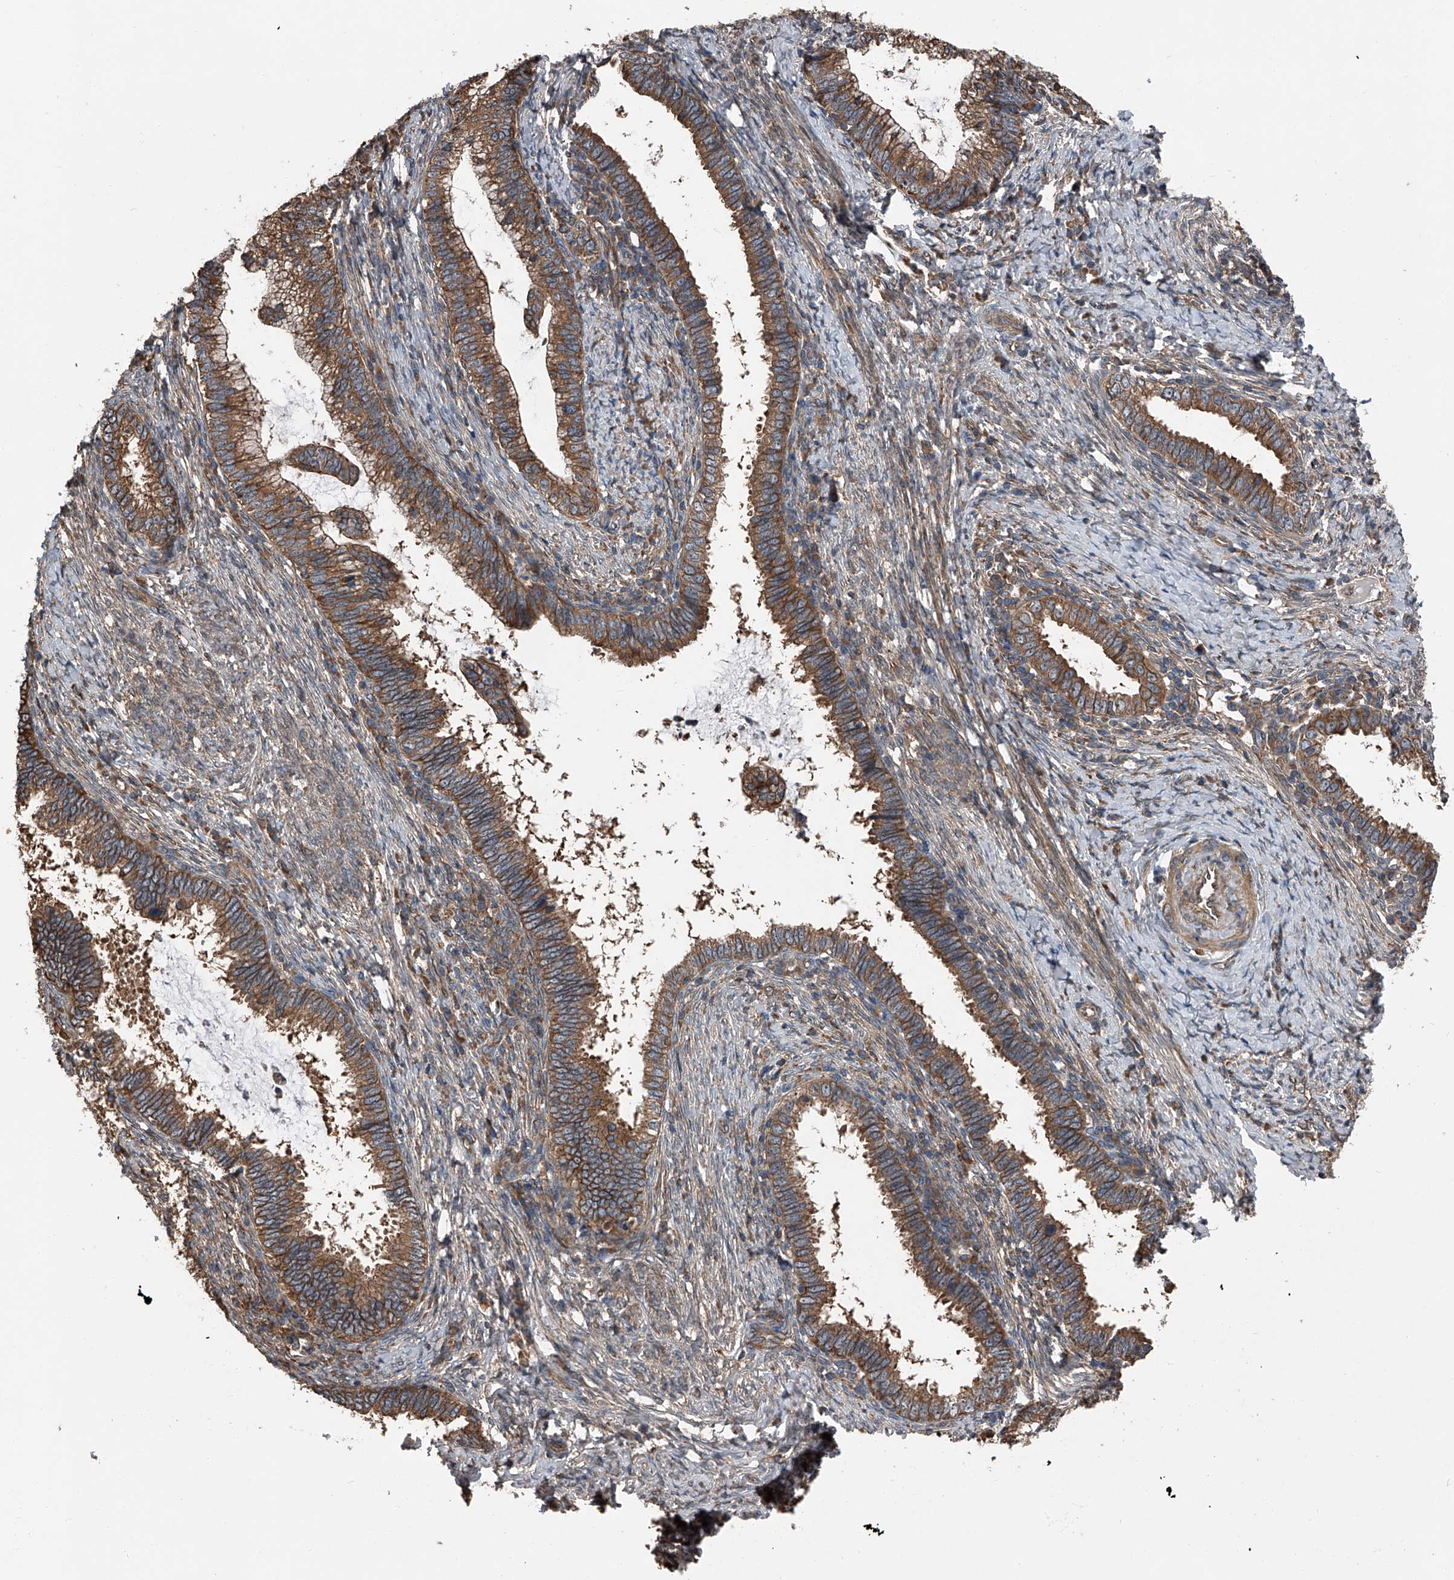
{"staining": {"intensity": "strong", "quantity": ">75%", "location": "cytoplasmic/membranous"}, "tissue": "cervical cancer", "cell_type": "Tumor cells", "image_type": "cancer", "snomed": [{"axis": "morphology", "description": "Adenocarcinoma, NOS"}, {"axis": "topography", "description": "Cervix"}], "caption": "Protein staining demonstrates strong cytoplasmic/membranous positivity in approximately >75% of tumor cells in cervical adenocarcinoma.", "gene": "KCNJ2", "patient": {"sex": "female", "age": 36}}